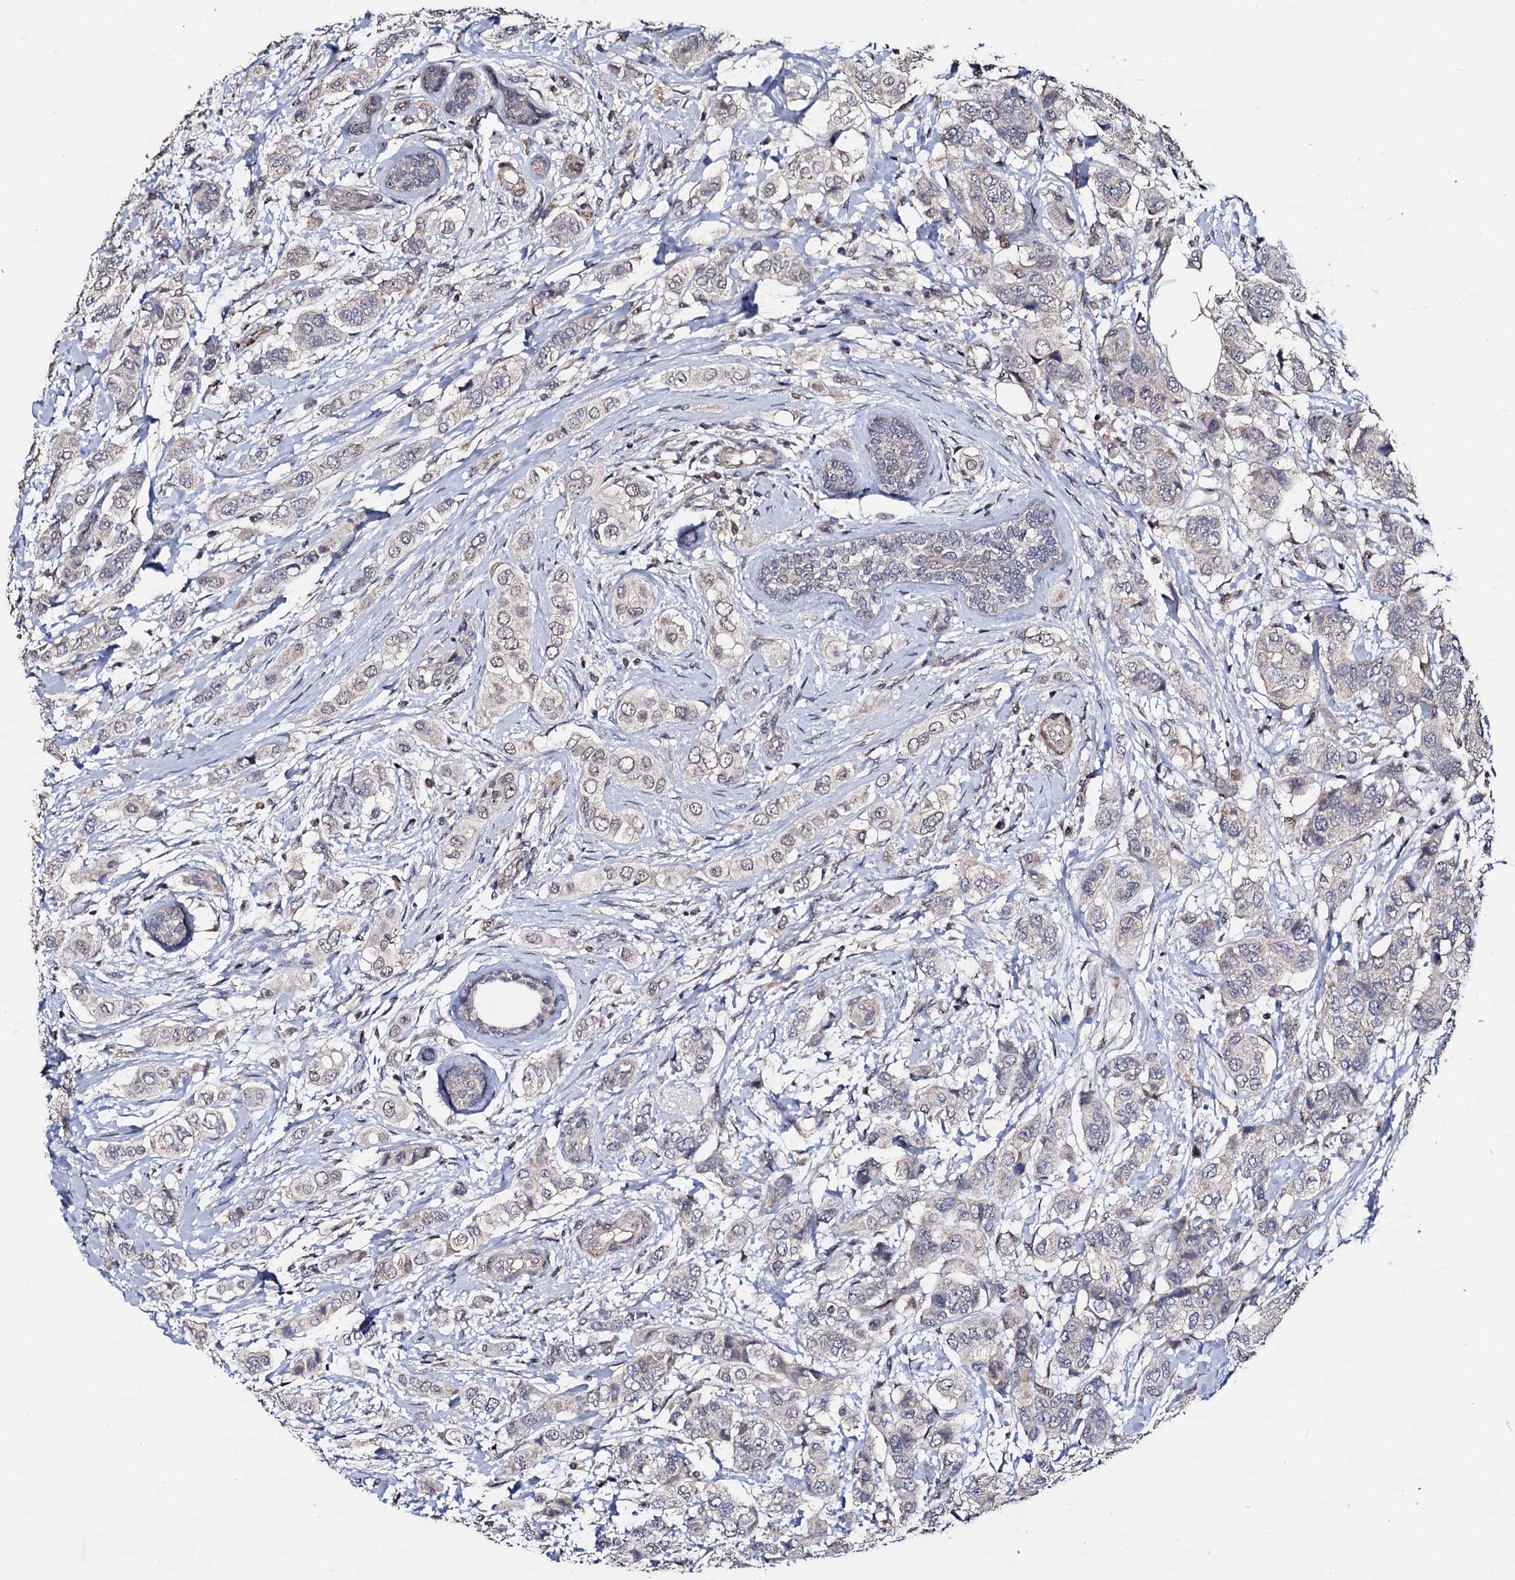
{"staining": {"intensity": "negative", "quantity": "none", "location": "none"}, "tissue": "breast cancer", "cell_type": "Tumor cells", "image_type": "cancer", "snomed": [{"axis": "morphology", "description": "Lobular carcinoma"}, {"axis": "topography", "description": "Breast"}], "caption": "Photomicrograph shows no significant protein staining in tumor cells of lobular carcinoma (breast).", "gene": "PPTC7", "patient": {"sex": "female", "age": 51}}